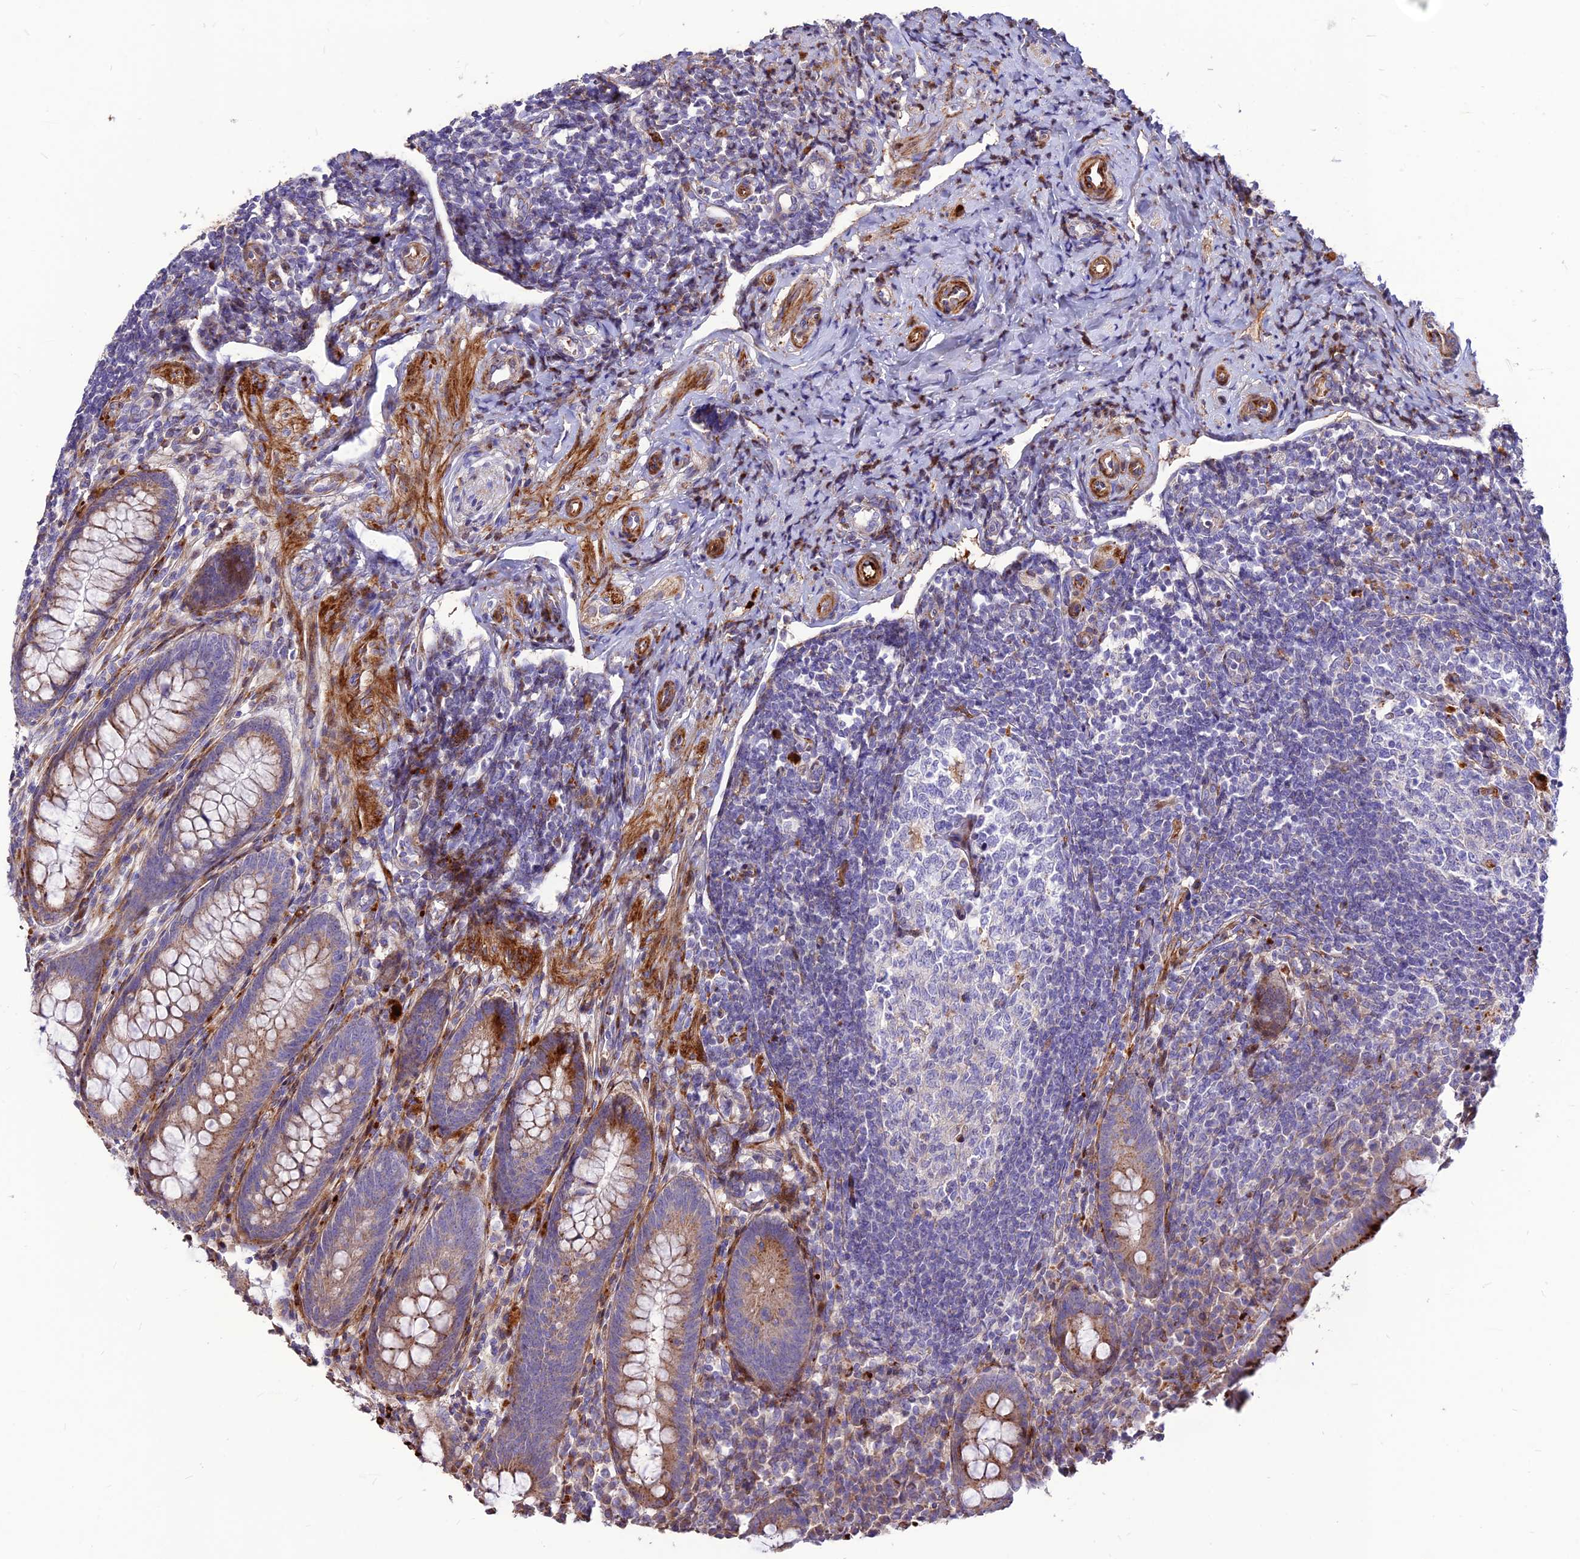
{"staining": {"intensity": "moderate", "quantity": ">75%", "location": "cytoplasmic/membranous"}, "tissue": "appendix", "cell_type": "Glandular cells", "image_type": "normal", "snomed": [{"axis": "morphology", "description": "Normal tissue, NOS"}, {"axis": "topography", "description": "Appendix"}], "caption": "This is a photomicrograph of IHC staining of normal appendix, which shows moderate positivity in the cytoplasmic/membranous of glandular cells.", "gene": "RIMOC1", "patient": {"sex": "female", "age": 33}}